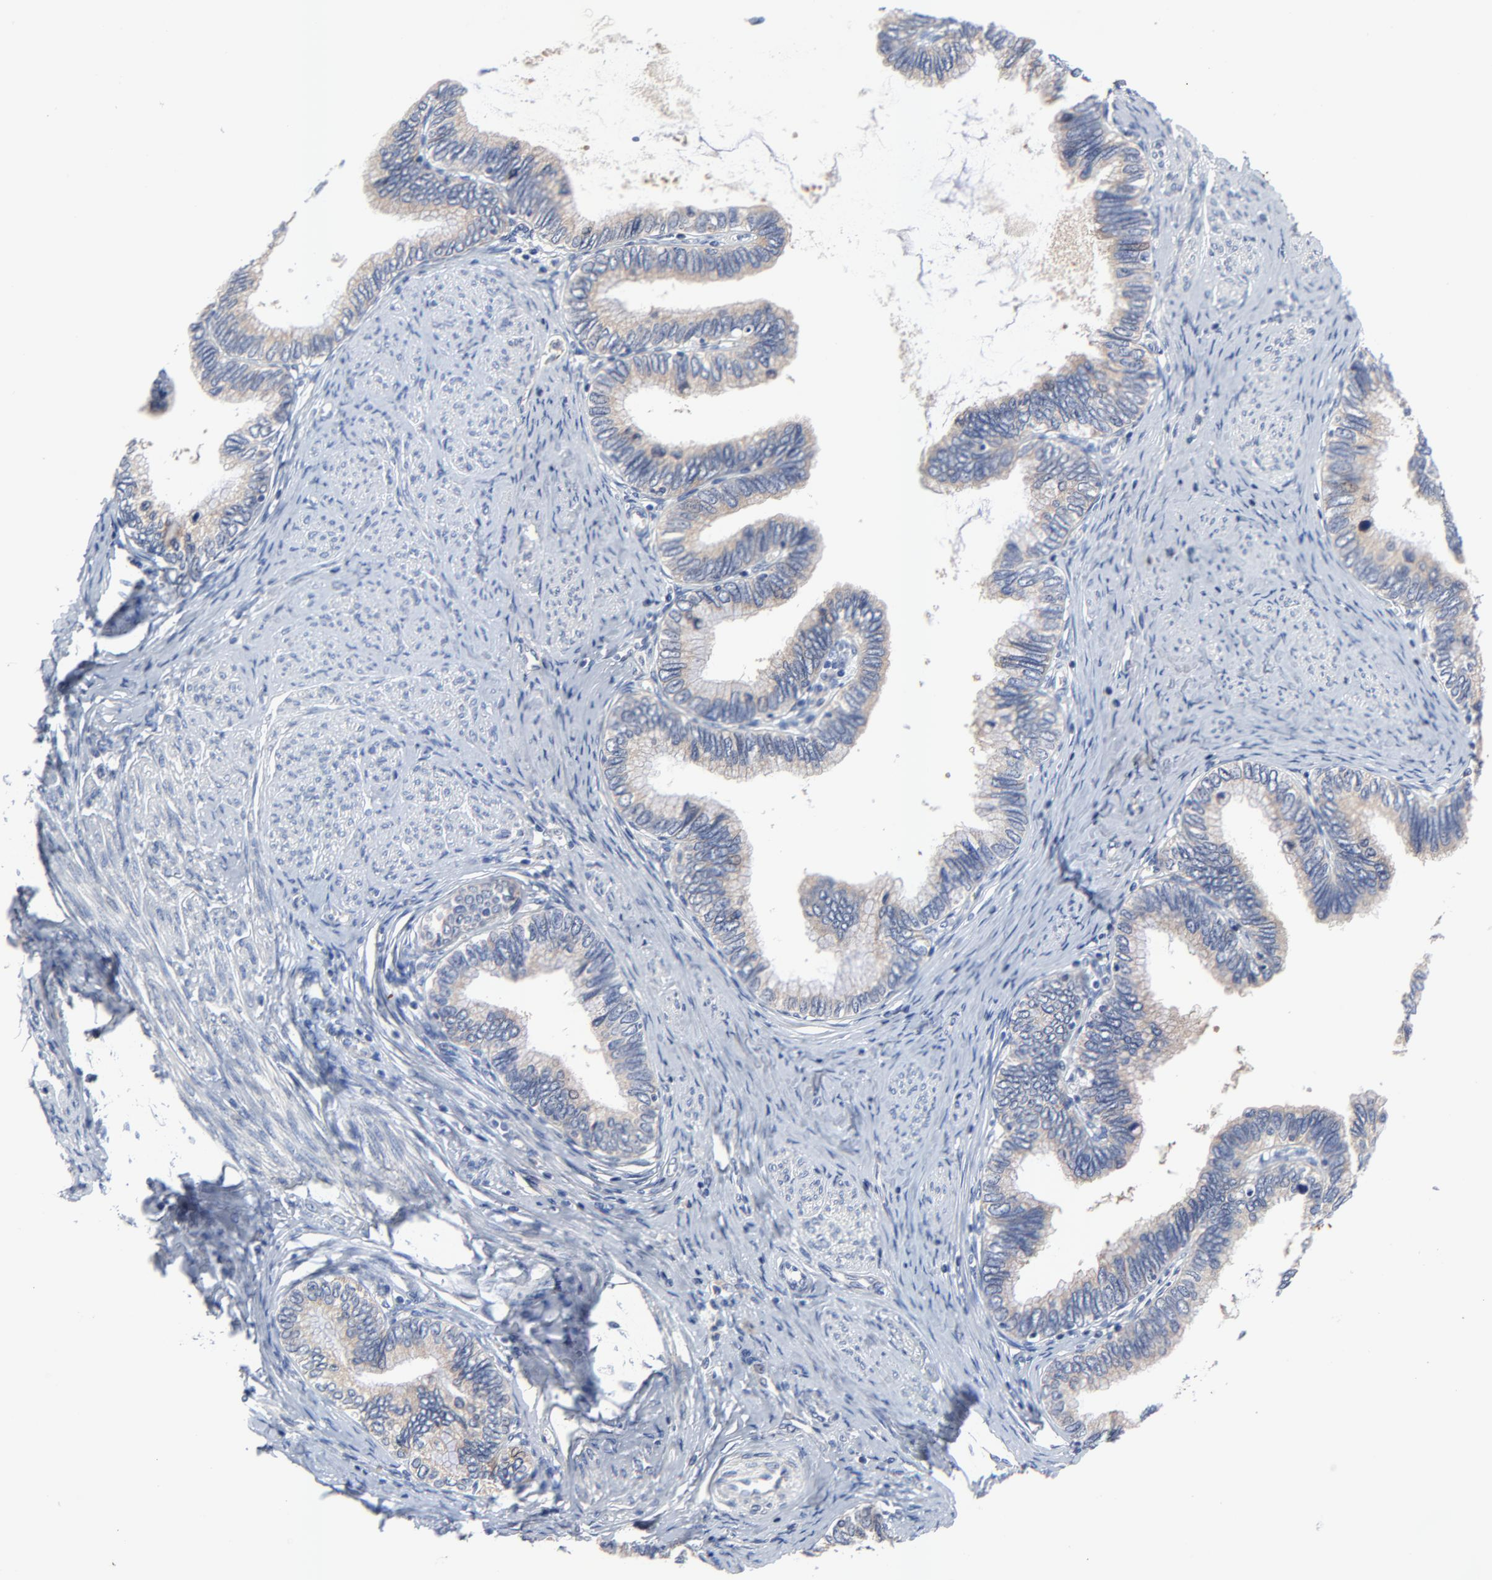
{"staining": {"intensity": "weak", "quantity": "25%-75%", "location": "cytoplasmic/membranous"}, "tissue": "cervical cancer", "cell_type": "Tumor cells", "image_type": "cancer", "snomed": [{"axis": "morphology", "description": "Adenocarcinoma, NOS"}, {"axis": "topography", "description": "Cervix"}], "caption": "The micrograph shows immunohistochemical staining of adenocarcinoma (cervical). There is weak cytoplasmic/membranous positivity is identified in approximately 25%-75% of tumor cells.", "gene": "VAV2", "patient": {"sex": "female", "age": 49}}